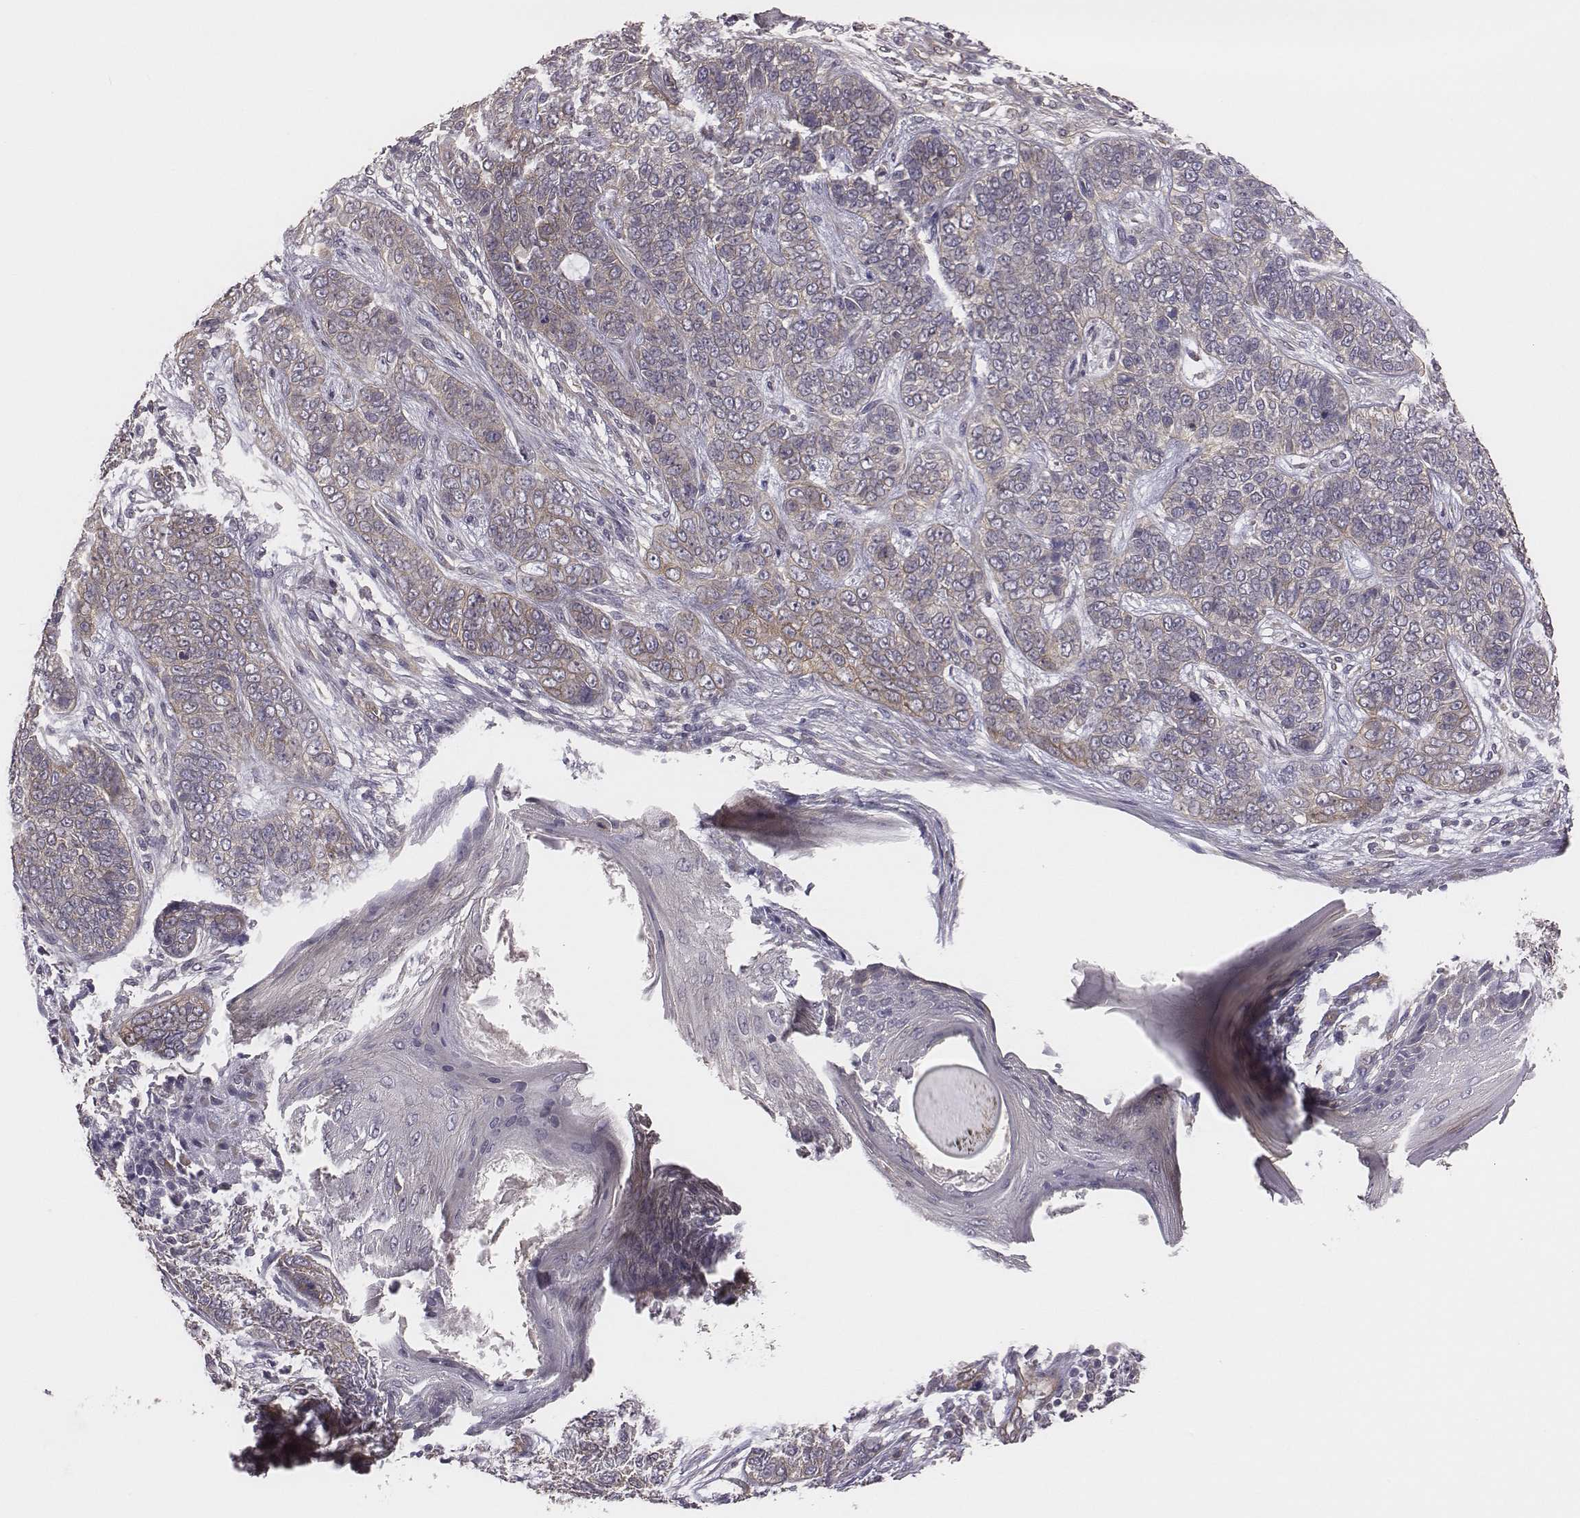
{"staining": {"intensity": "negative", "quantity": "none", "location": "none"}, "tissue": "skin cancer", "cell_type": "Tumor cells", "image_type": "cancer", "snomed": [{"axis": "morphology", "description": "Basal cell carcinoma"}, {"axis": "topography", "description": "Skin"}], "caption": "Tumor cells are negative for brown protein staining in basal cell carcinoma (skin).", "gene": "SCARF1", "patient": {"sex": "female", "age": 69}}